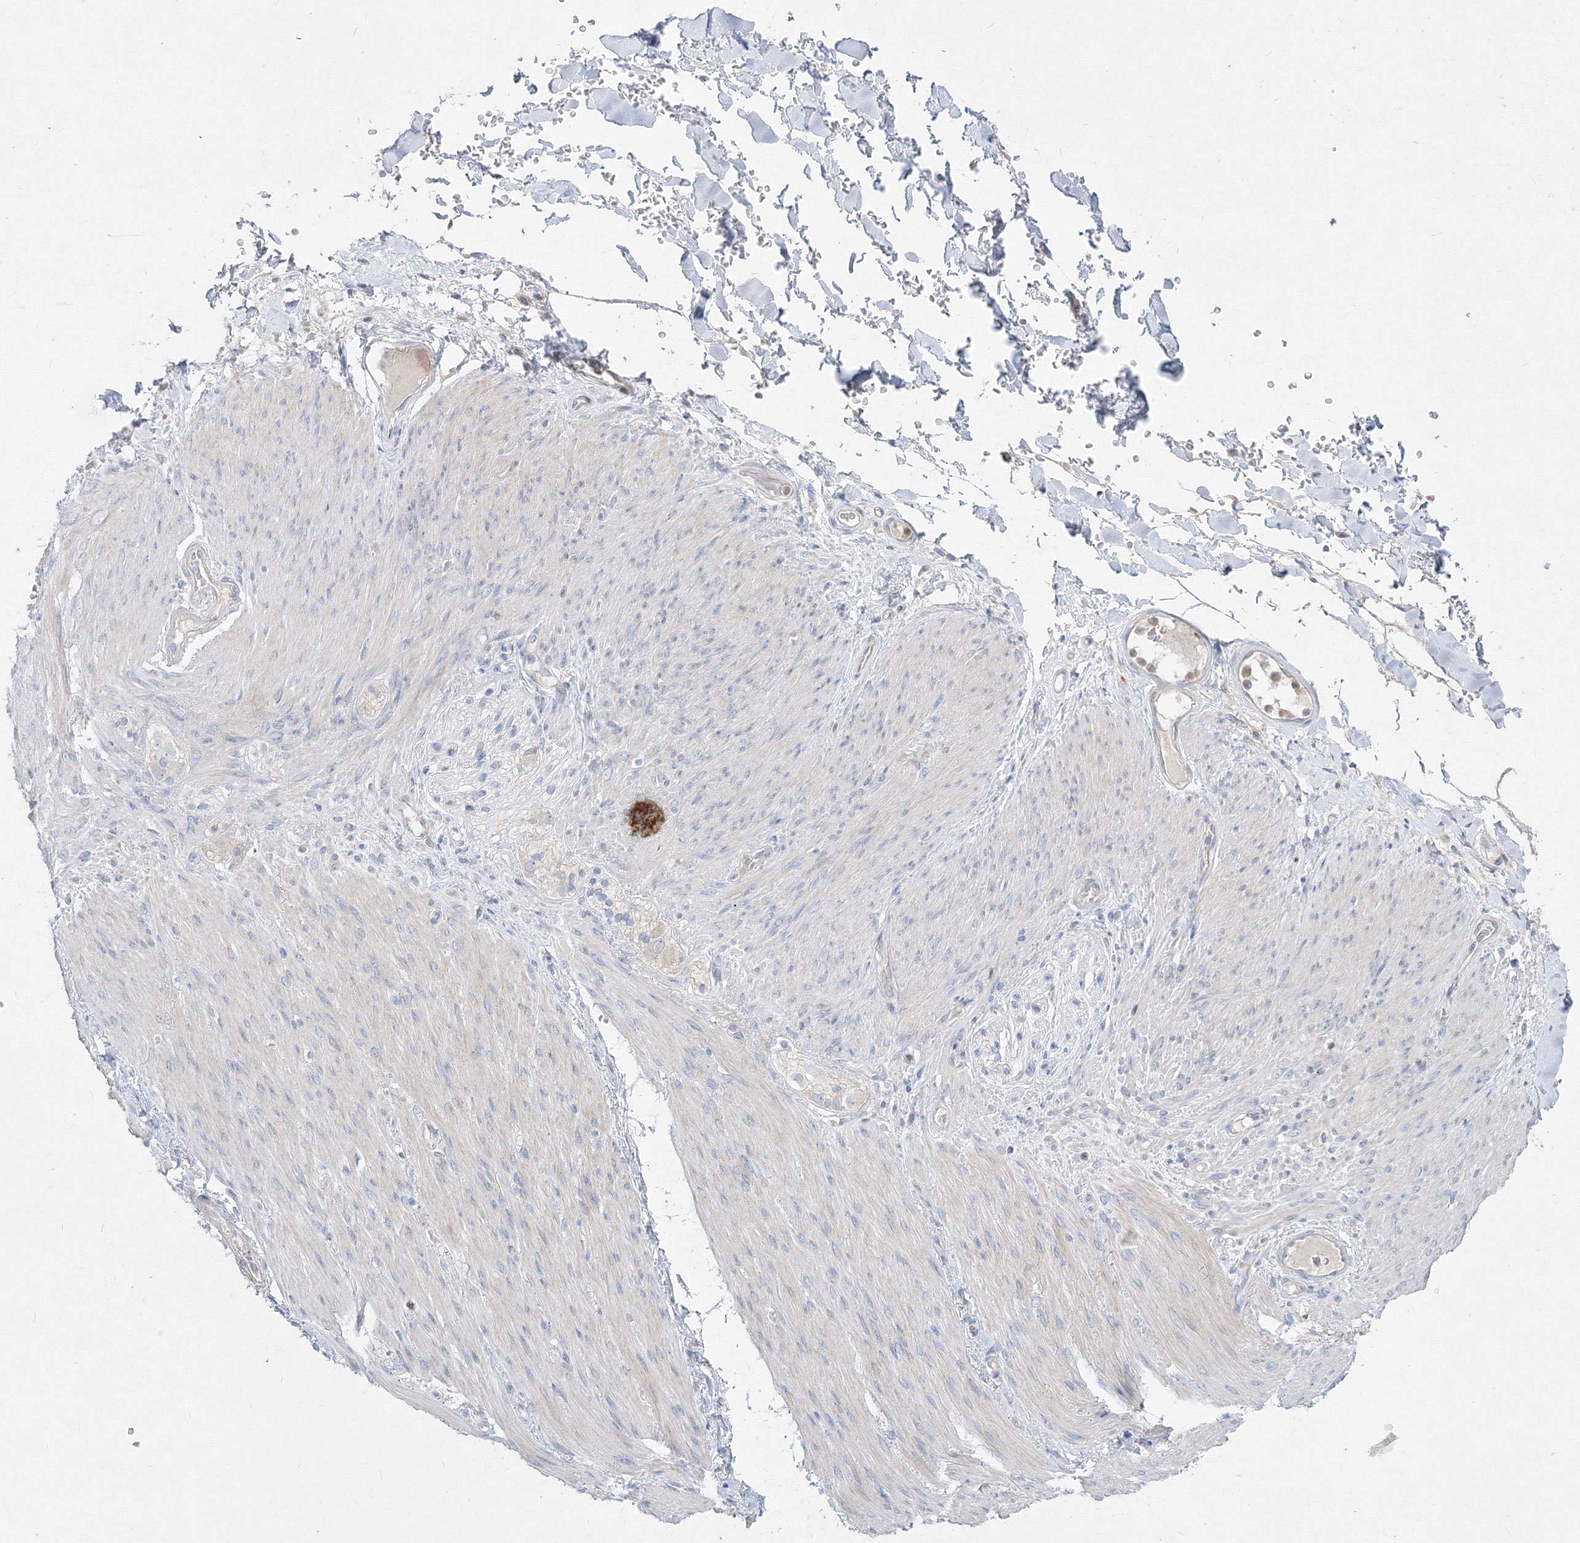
{"staining": {"intensity": "negative", "quantity": "none", "location": "none"}, "tissue": "adipose tissue", "cell_type": "Adipocytes", "image_type": "normal", "snomed": [{"axis": "morphology", "description": "Normal tissue, NOS"}, {"axis": "topography", "description": "Colon"}, {"axis": "topography", "description": "Peripheral nerve tissue"}], "caption": "A histopathology image of adipose tissue stained for a protein reveals no brown staining in adipocytes. Nuclei are stained in blue.", "gene": "FBXL8", "patient": {"sex": "female", "age": 61}}